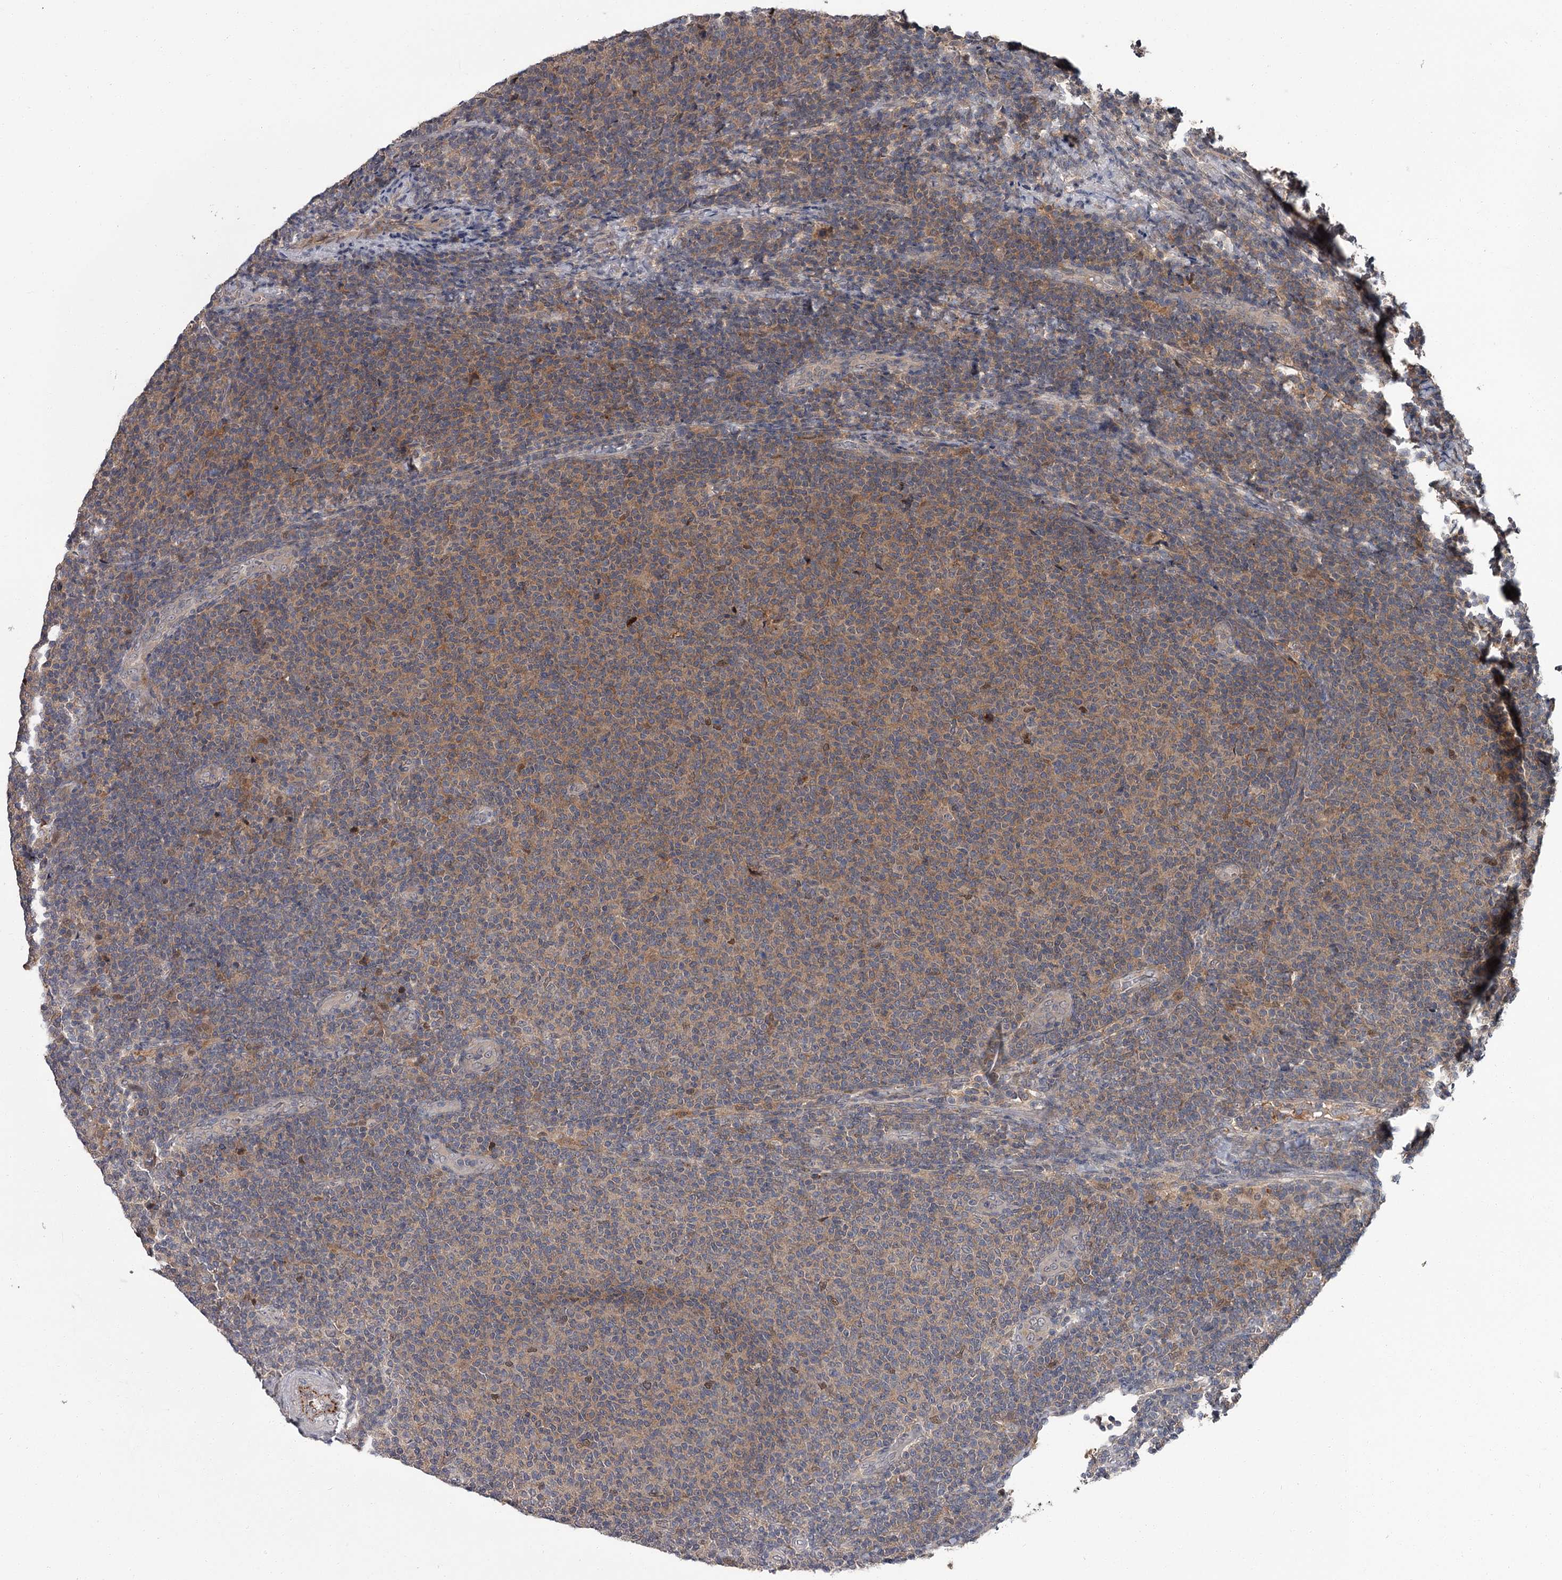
{"staining": {"intensity": "weak", "quantity": "25%-75%", "location": "cytoplasmic/membranous"}, "tissue": "lymphoma", "cell_type": "Tumor cells", "image_type": "cancer", "snomed": [{"axis": "morphology", "description": "Malignant lymphoma, non-Hodgkin's type, Low grade"}, {"axis": "topography", "description": "Lymph node"}], "caption": "Malignant lymphoma, non-Hodgkin's type (low-grade) stained with immunohistochemistry reveals weak cytoplasmic/membranous expression in about 25%-75% of tumor cells.", "gene": "DAO", "patient": {"sex": "male", "age": 66}}